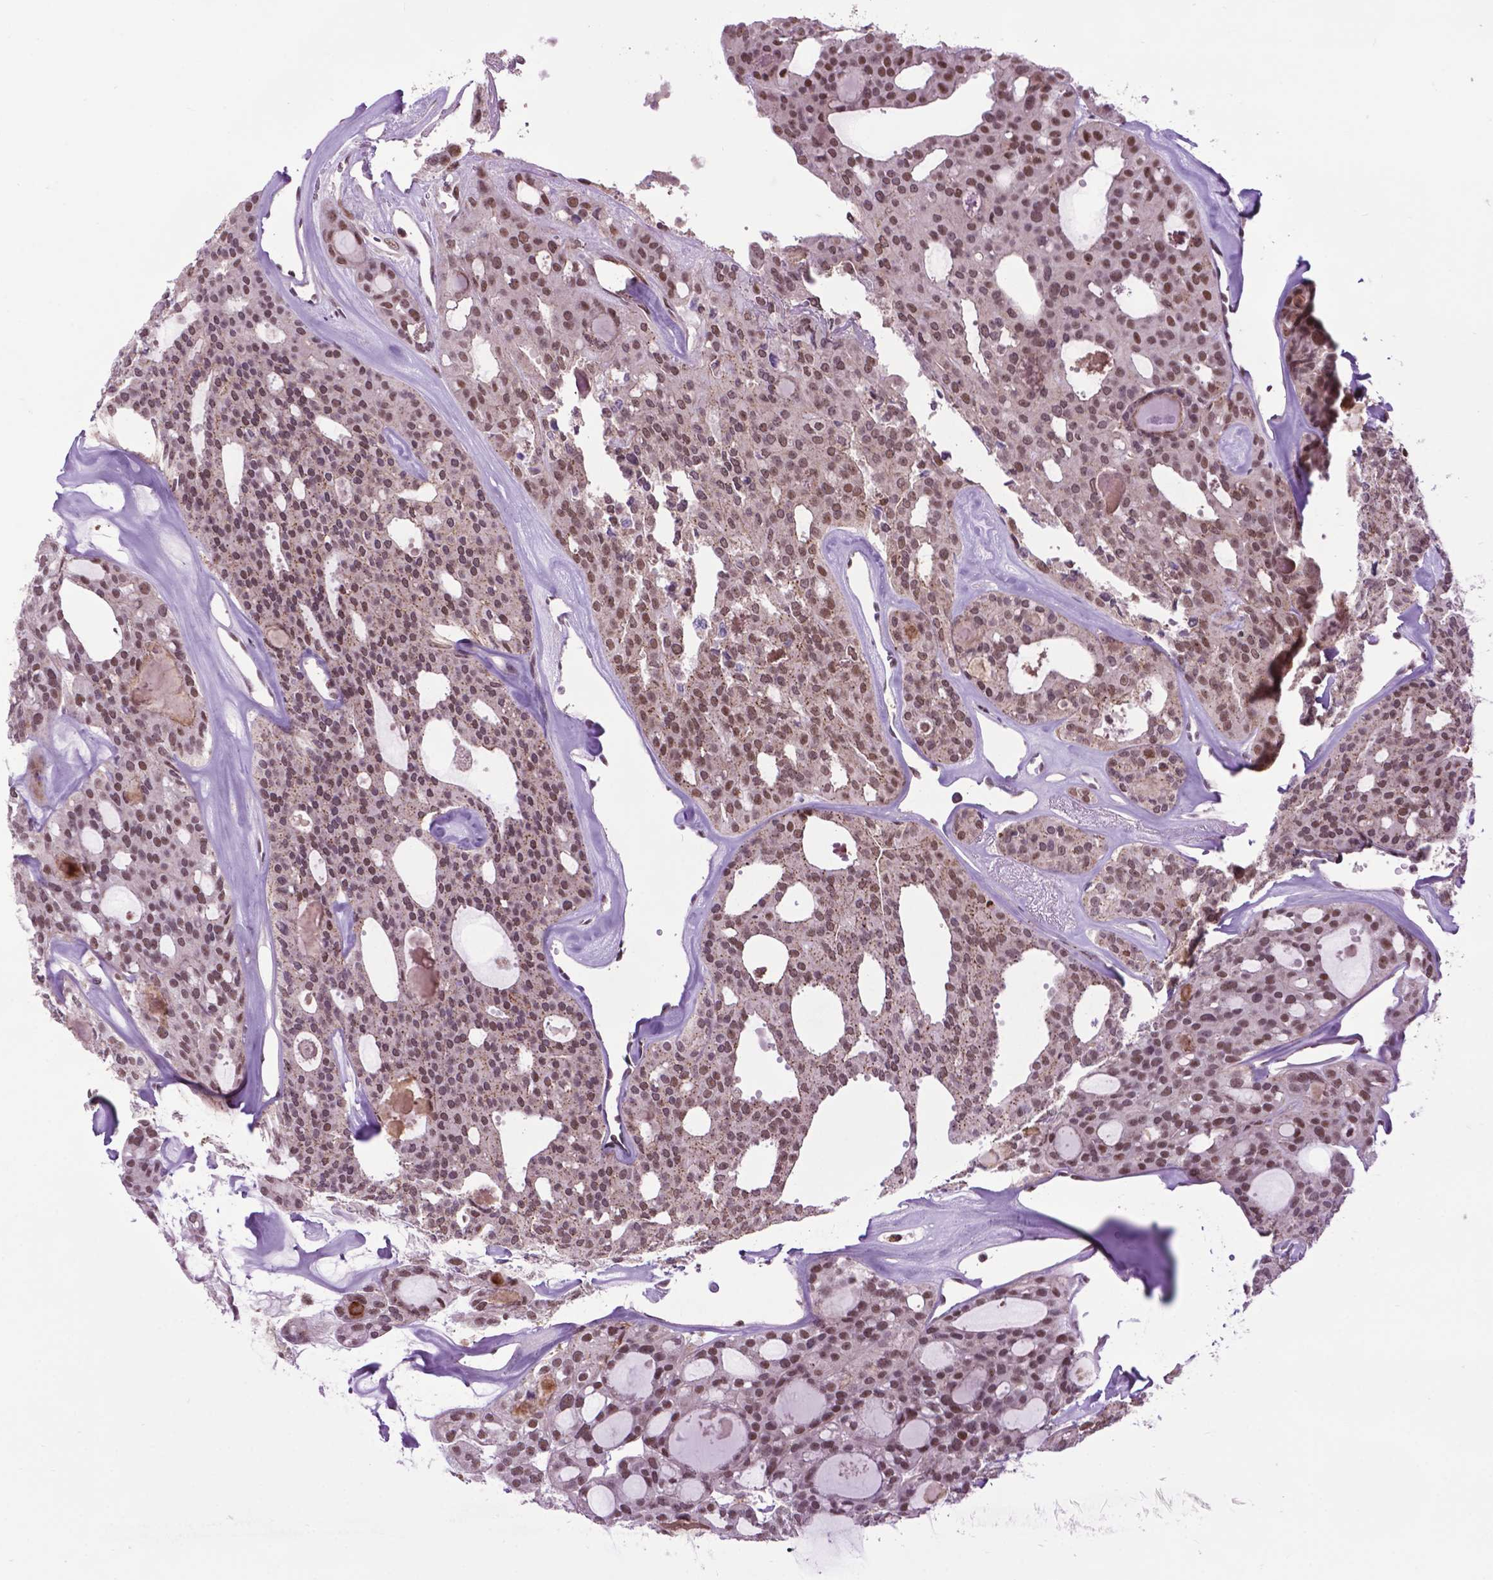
{"staining": {"intensity": "moderate", "quantity": "<25%", "location": "nuclear"}, "tissue": "thyroid cancer", "cell_type": "Tumor cells", "image_type": "cancer", "snomed": [{"axis": "morphology", "description": "Follicular adenoma carcinoma, NOS"}, {"axis": "topography", "description": "Thyroid gland"}], "caption": "Approximately <25% of tumor cells in human thyroid cancer exhibit moderate nuclear protein staining as visualized by brown immunohistochemical staining.", "gene": "EAF1", "patient": {"sex": "male", "age": 75}}